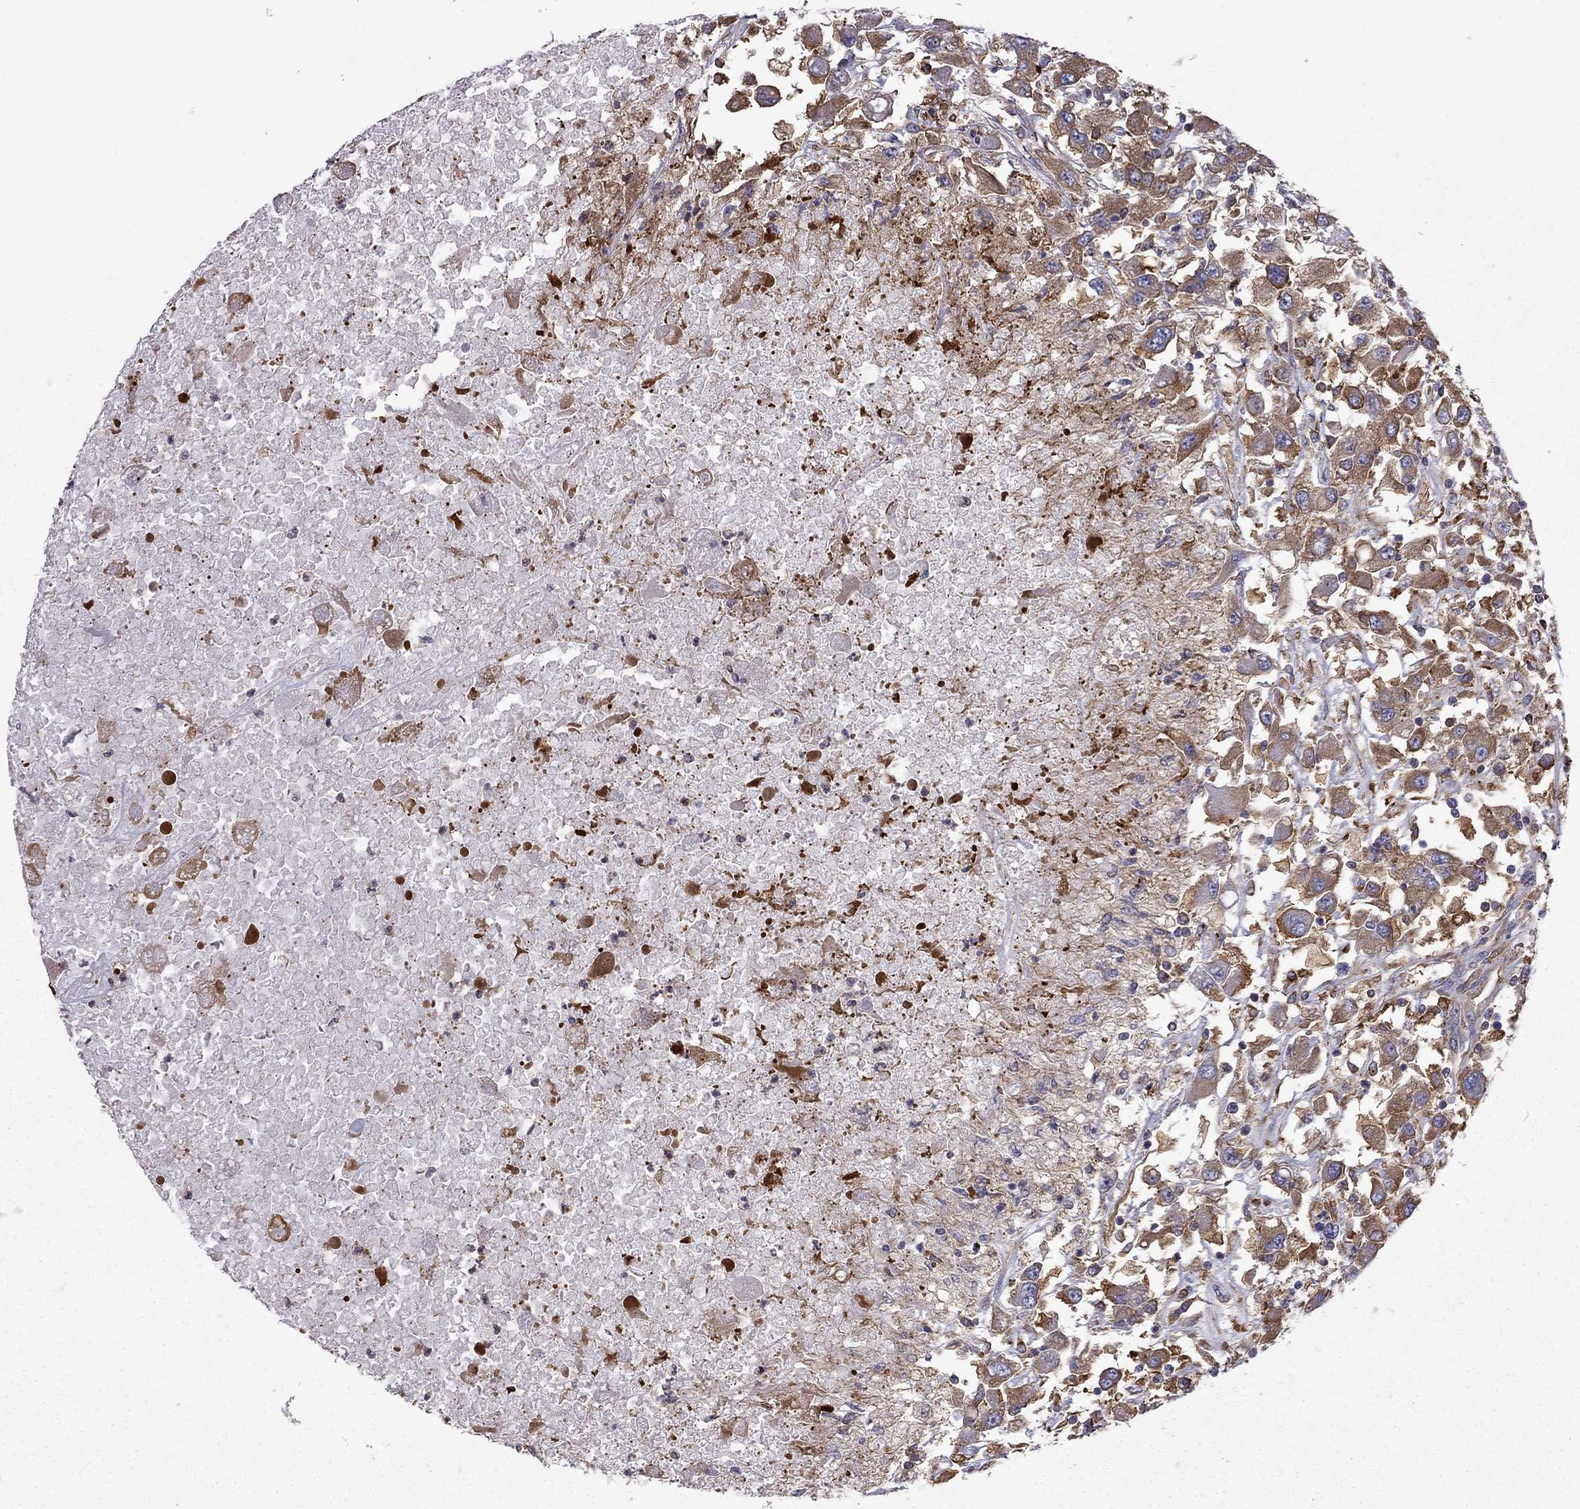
{"staining": {"intensity": "strong", "quantity": "25%-75%", "location": "cytoplasmic/membranous"}, "tissue": "renal cancer", "cell_type": "Tumor cells", "image_type": "cancer", "snomed": [{"axis": "morphology", "description": "Adenocarcinoma, NOS"}, {"axis": "topography", "description": "Kidney"}], "caption": "High-magnification brightfield microscopy of renal adenocarcinoma stained with DAB (brown) and counterstained with hematoxylin (blue). tumor cells exhibit strong cytoplasmic/membranous staining is seen in approximately25%-75% of cells.", "gene": "EIF4E3", "patient": {"sex": "female", "age": 67}}